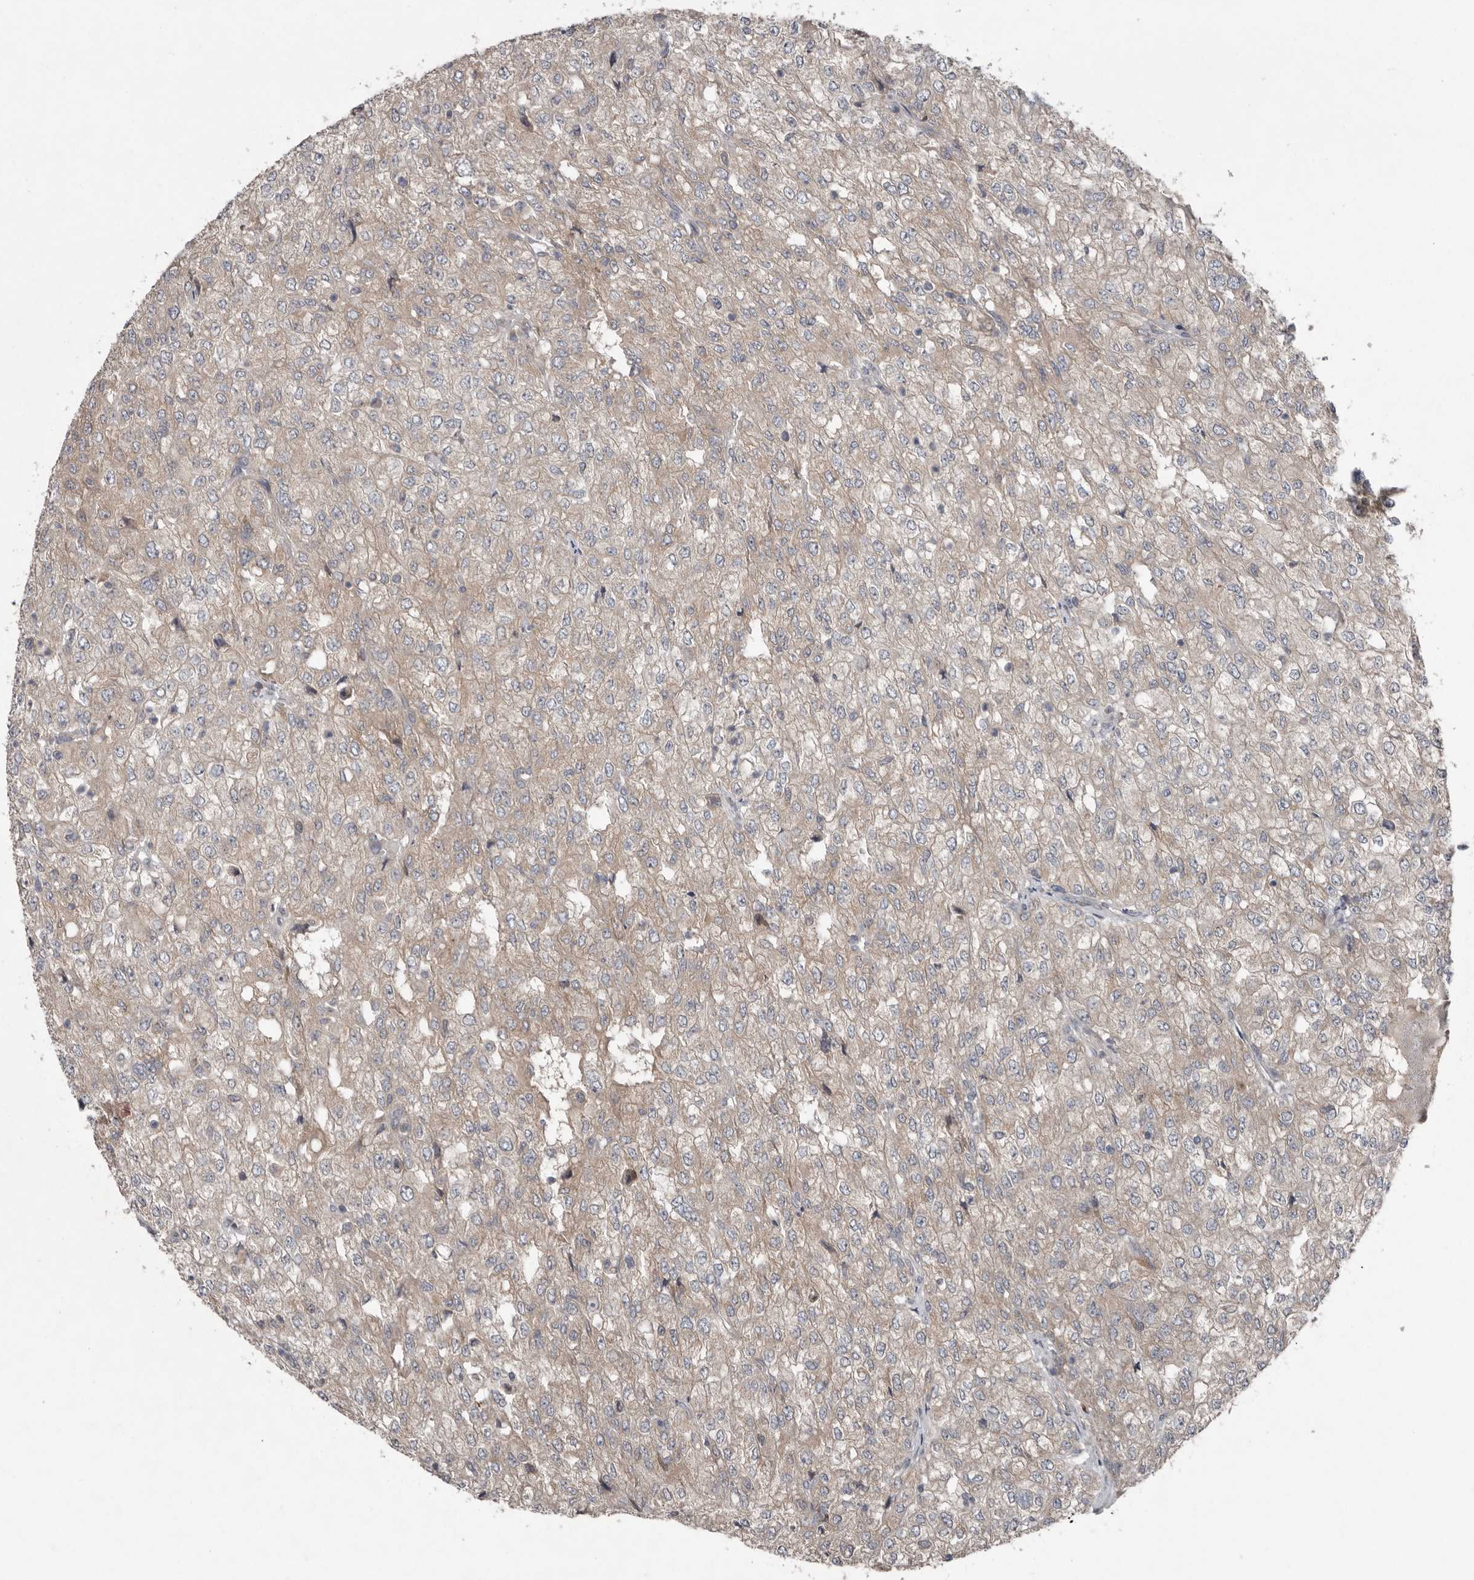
{"staining": {"intensity": "weak", "quantity": "<25%", "location": "cytoplasmic/membranous"}, "tissue": "renal cancer", "cell_type": "Tumor cells", "image_type": "cancer", "snomed": [{"axis": "morphology", "description": "Adenocarcinoma, NOS"}, {"axis": "topography", "description": "Kidney"}], "caption": "Immunohistochemistry histopathology image of neoplastic tissue: renal cancer stained with DAB (3,3'-diaminobenzidine) demonstrates no significant protein expression in tumor cells. Brightfield microscopy of immunohistochemistry (IHC) stained with DAB (3,3'-diaminobenzidine) (brown) and hematoxylin (blue), captured at high magnification.", "gene": "CHML", "patient": {"sex": "female", "age": 54}}